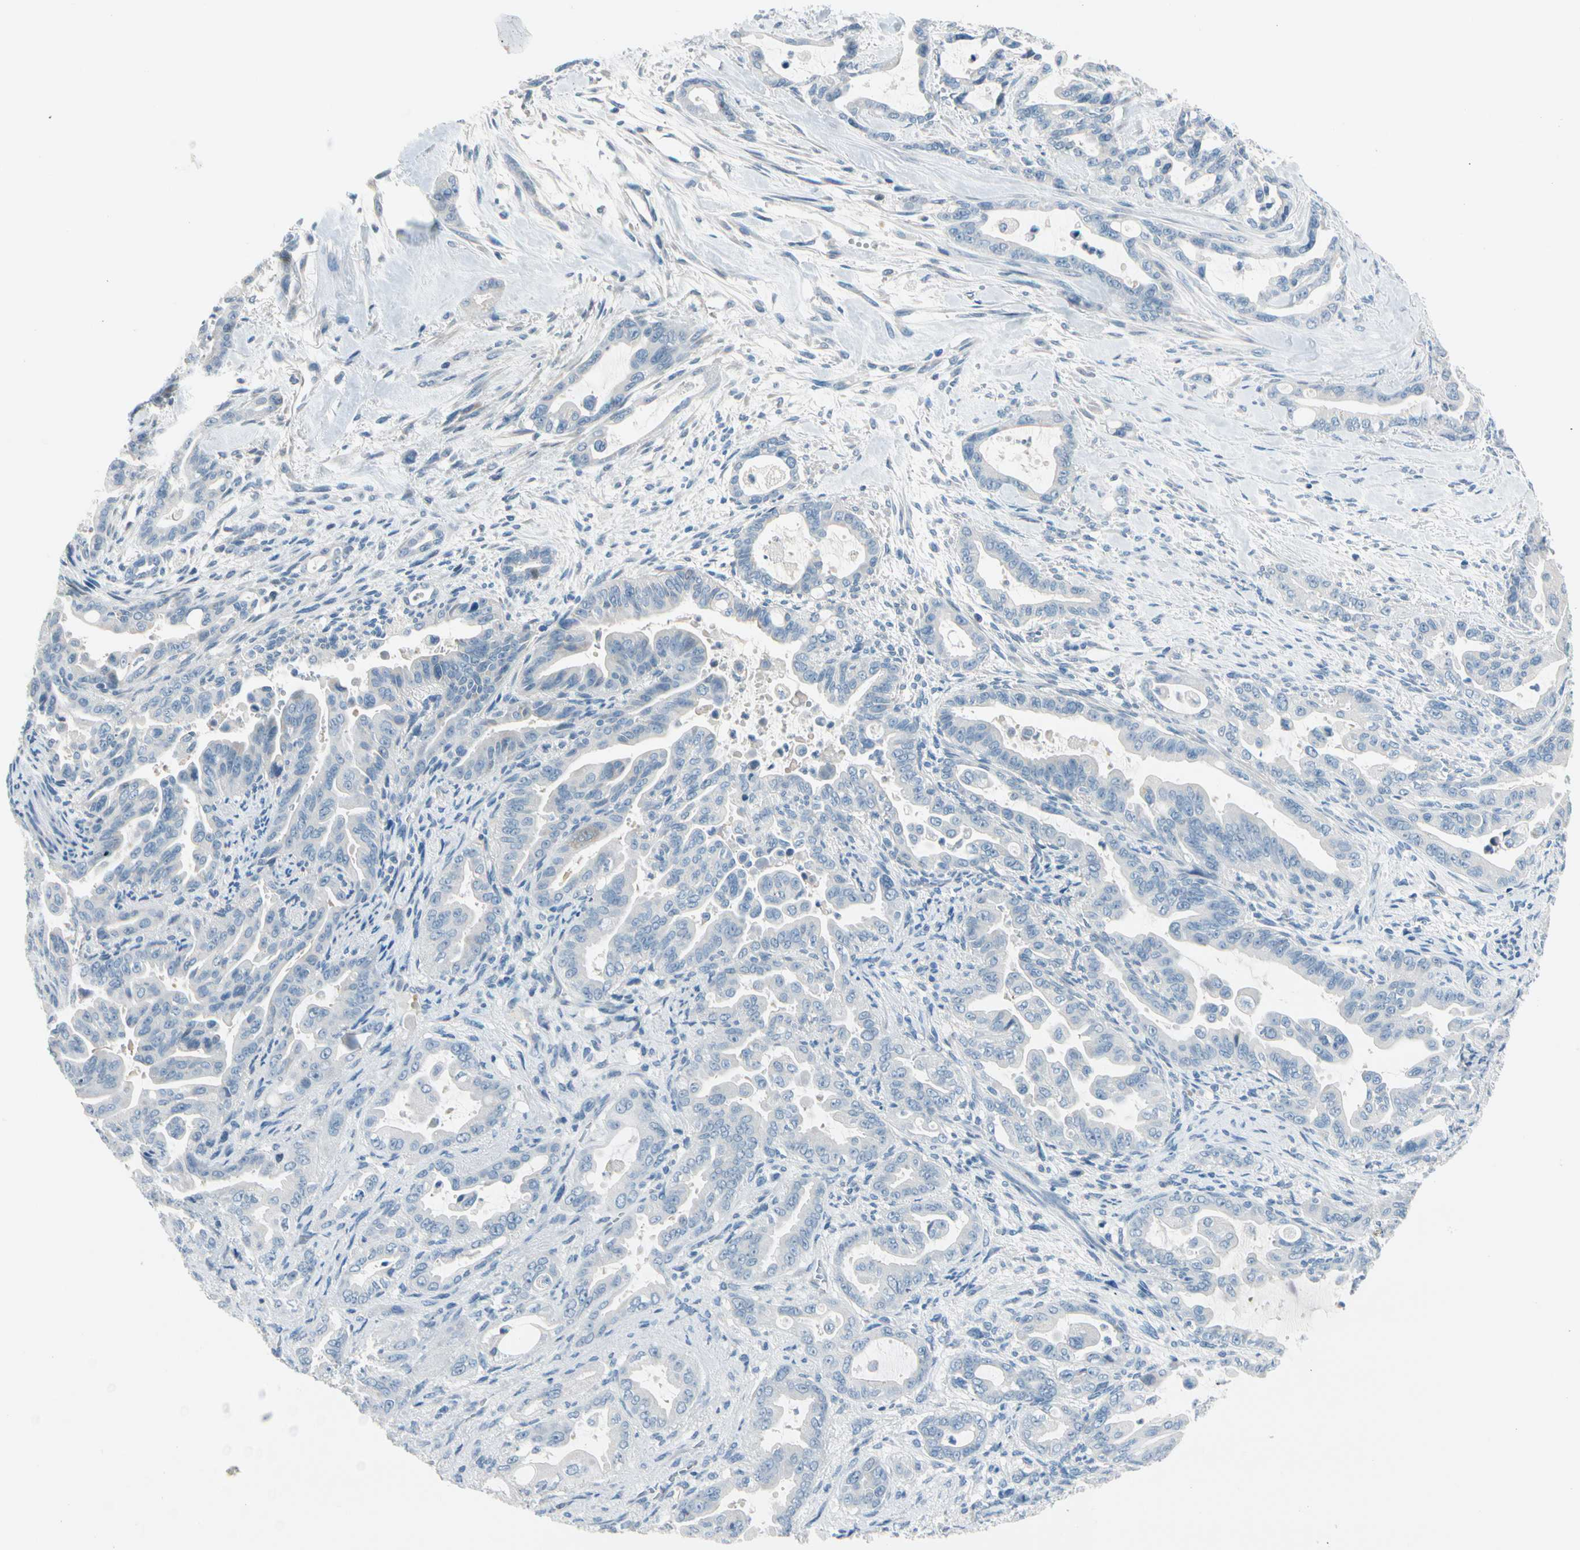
{"staining": {"intensity": "negative", "quantity": "none", "location": "none"}, "tissue": "pancreatic cancer", "cell_type": "Tumor cells", "image_type": "cancer", "snomed": [{"axis": "morphology", "description": "Adenocarcinoma, NOS"}, {"axis": "topography", "description": "Pancreas"}], "caption": "Tumor cells are negative for protein expression in human pancreatic cancer (adenocarcinoma).", "gene": "STK40", "patient": {"sex": "male", "age": 70}}